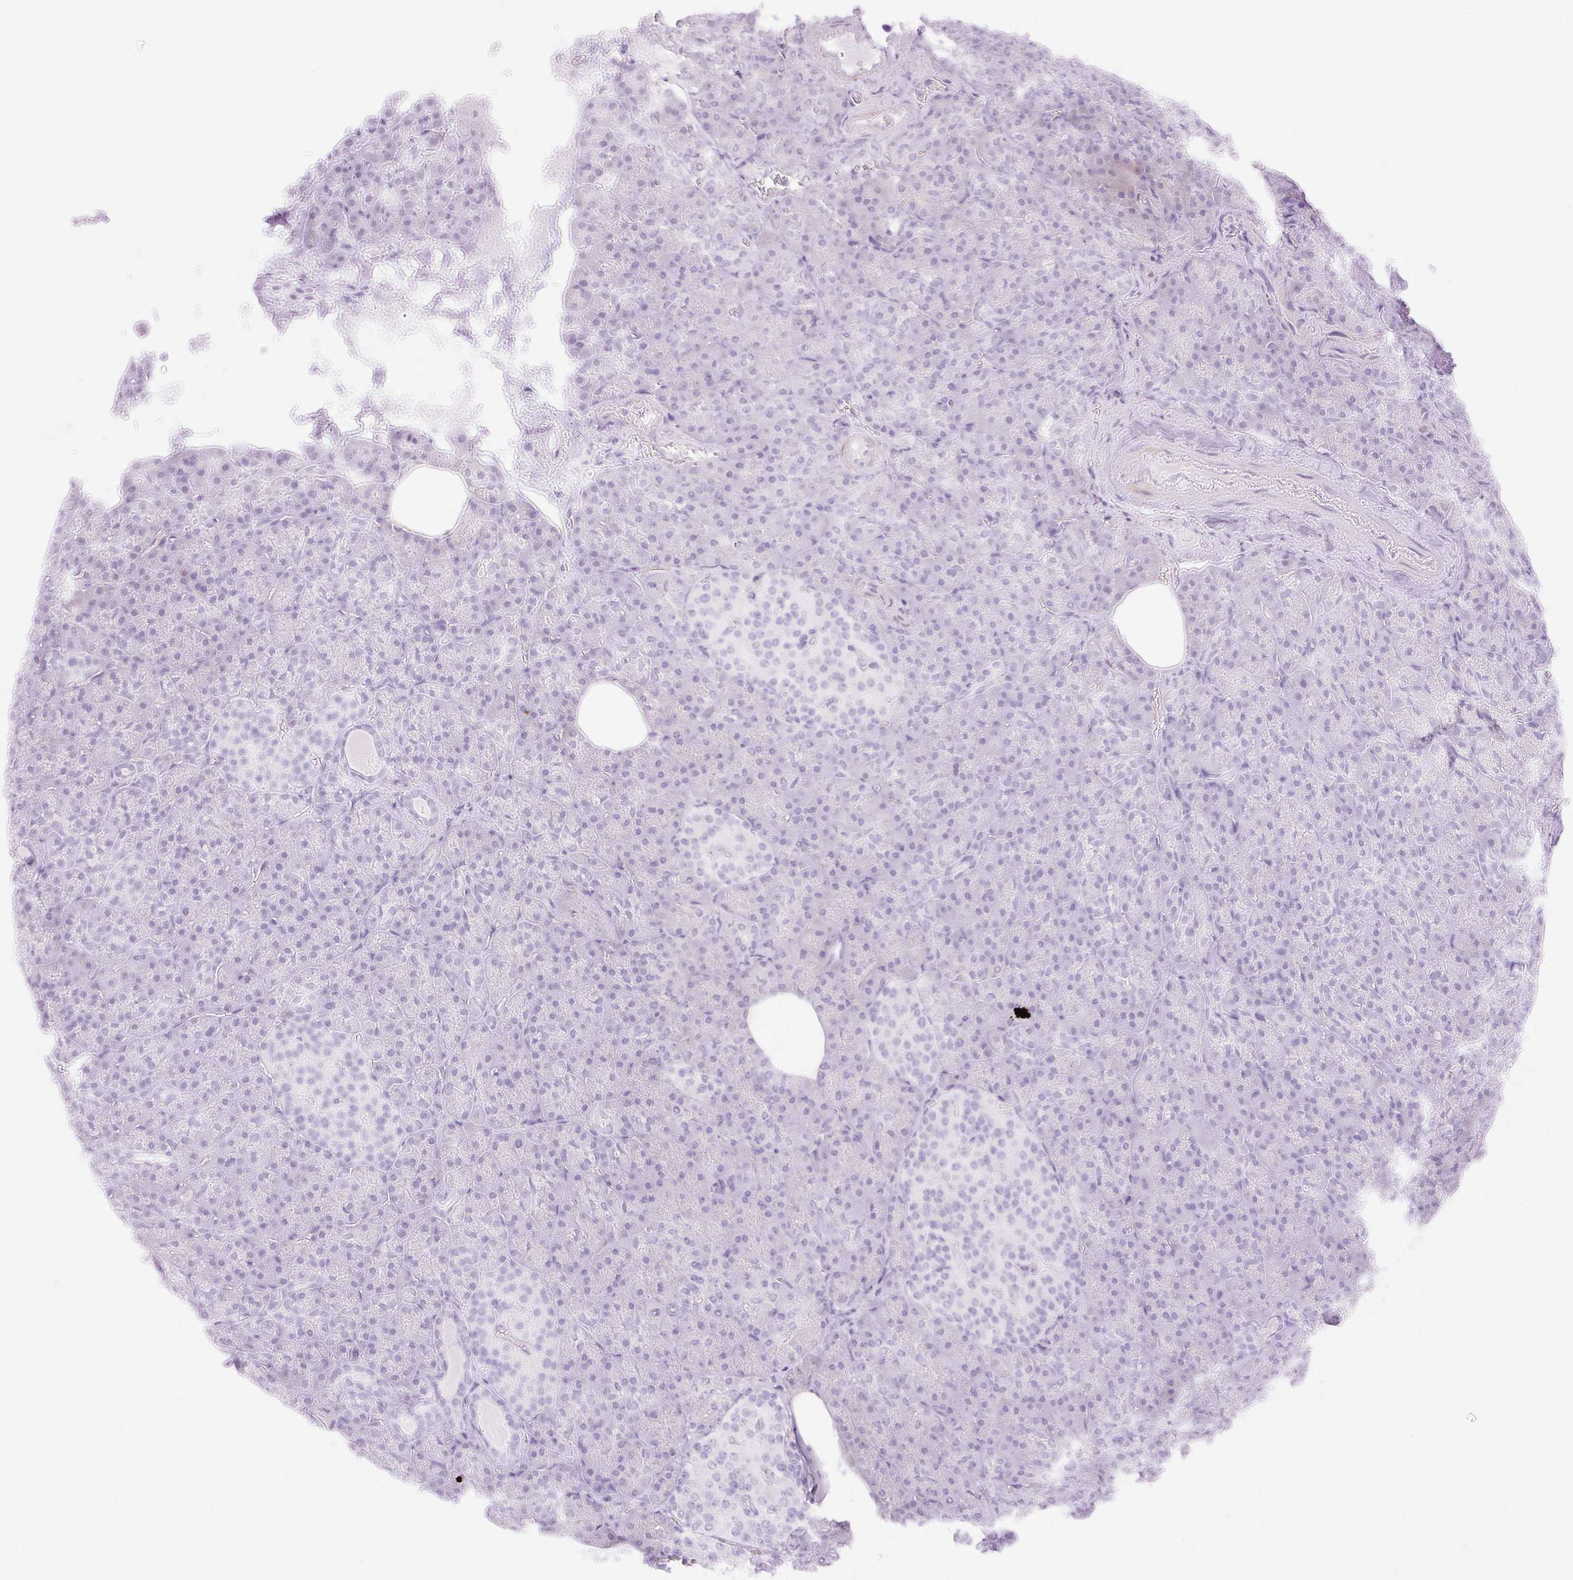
{"staining": {"intensity": "negative", "quantity": "none", "location": "none"}, "tissue": "pancreas", "cell_type": "Exocrine glandular cells", "image_type": "normal", "snomed": [{"axis": "morphology", "description": "Normal tissue, NOS"}, {"axis": "topography", "description": "Pancreas"}], "caption": "Exocrine glandular cells are negative for brown protein staining in benign pancreas. (DAB (3,3'-diaminobenzidine) IHC, high magnification).", "gene": "C3orf49", "patient": {"sex": "female", "age": 74}}